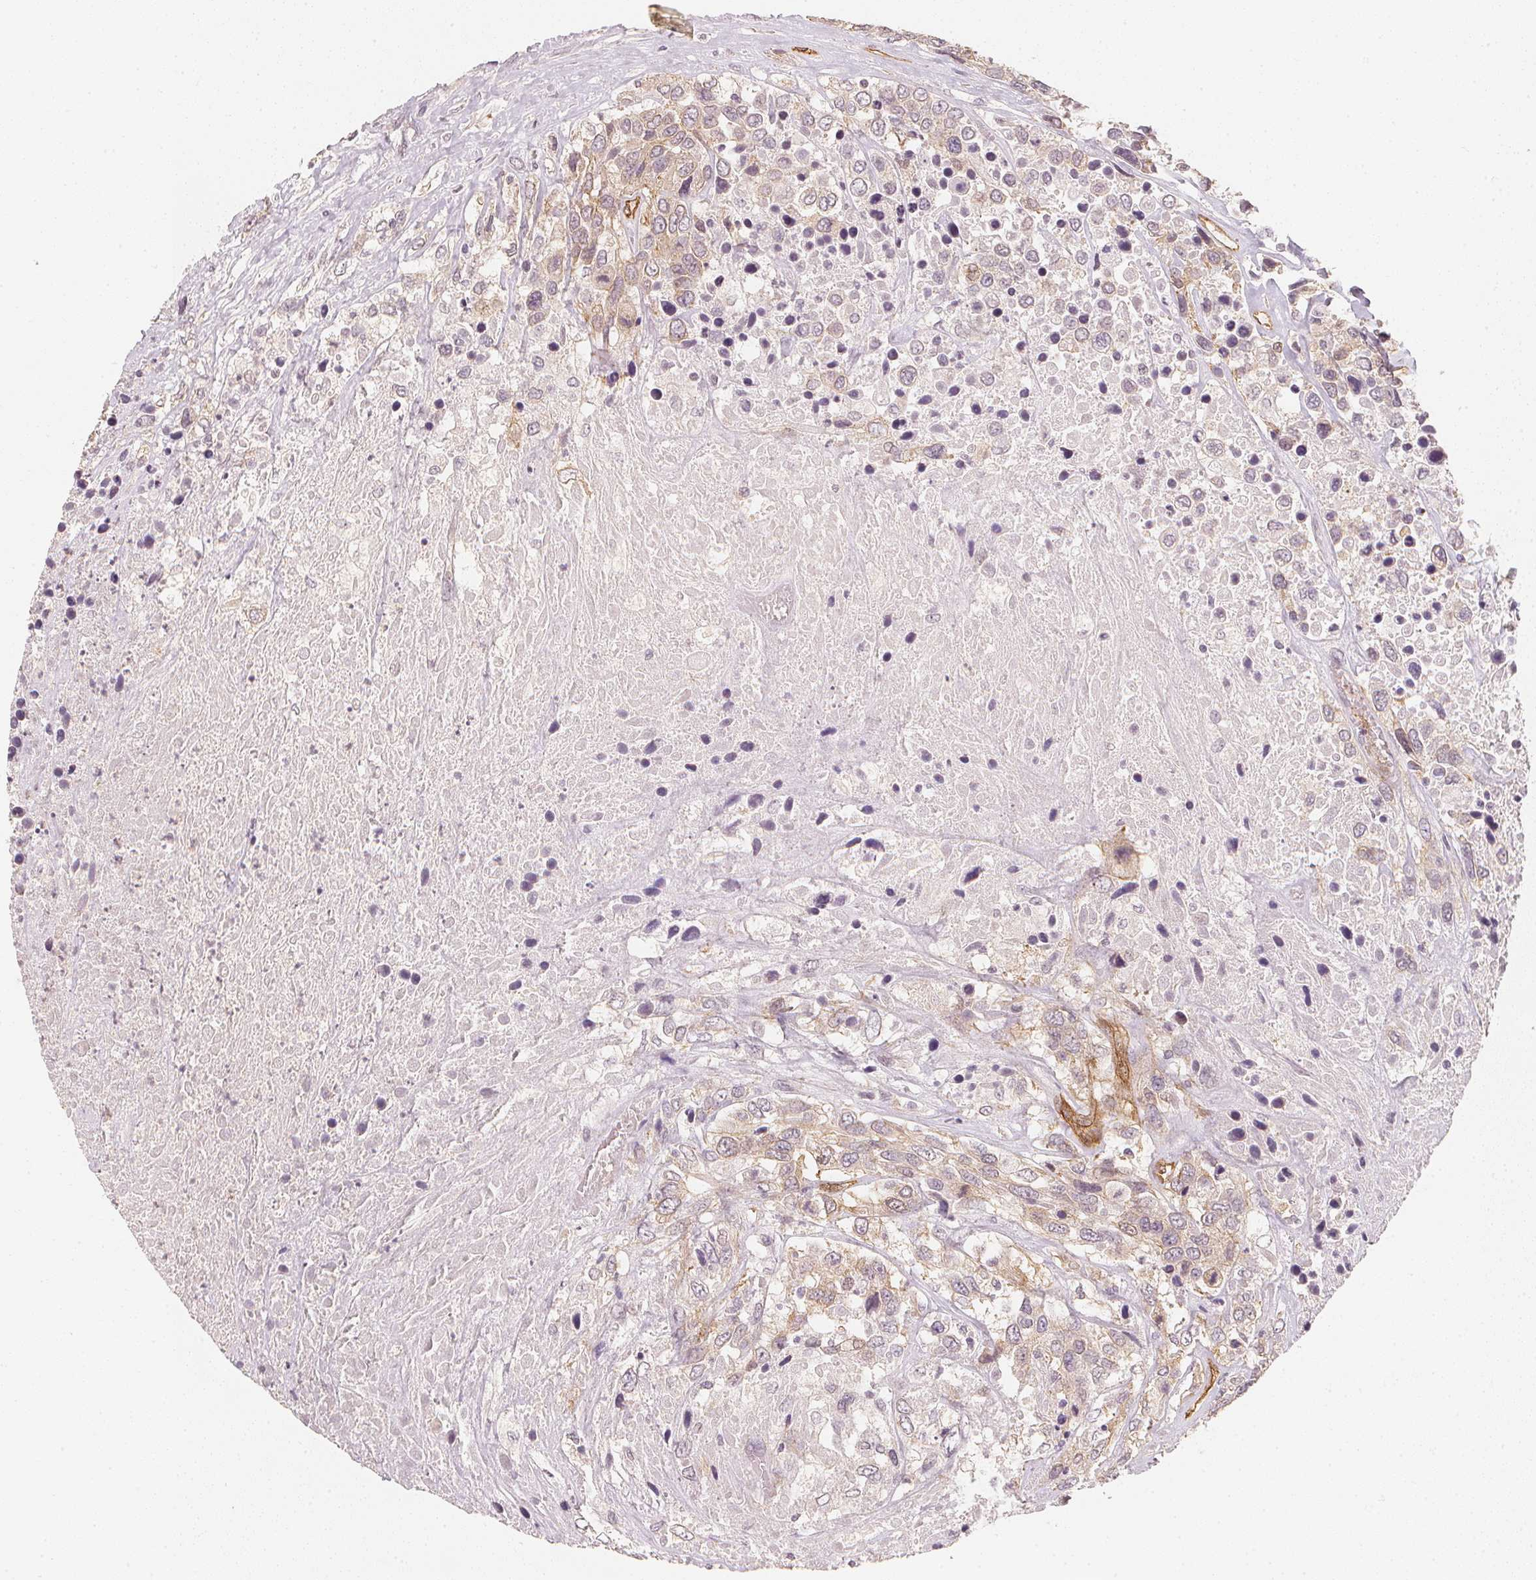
{"staining": {"intensity": "weak", "quantity": "<25%", "location": "cytoplasmic/membranous"}, "tissue": "urothelial cancer", "cell_type": "Tumor cells", "image_type": "cancer", "snomed": [{"axis": "morphology", "description": "Urothelial carcinoma, High grade"}, {"axis": "topography", "description": "Urinary bladder"}], "caption": "This micrograph is of high-grade urothelial carcinoma stained with immunohistochemistry (IHC) to label a protein in brown with the nuclei are counter-stained blue. There is no expression in tumor cells. The staining was performed using DAB (3,3'-diaminobenzidine) to visualize the protein expression in brown, while the nuclei were stained in blue with hematoxylin (Magnification: 20x).", "gene": "CIB1", "patient": {"sex": "female", "age": 70}}